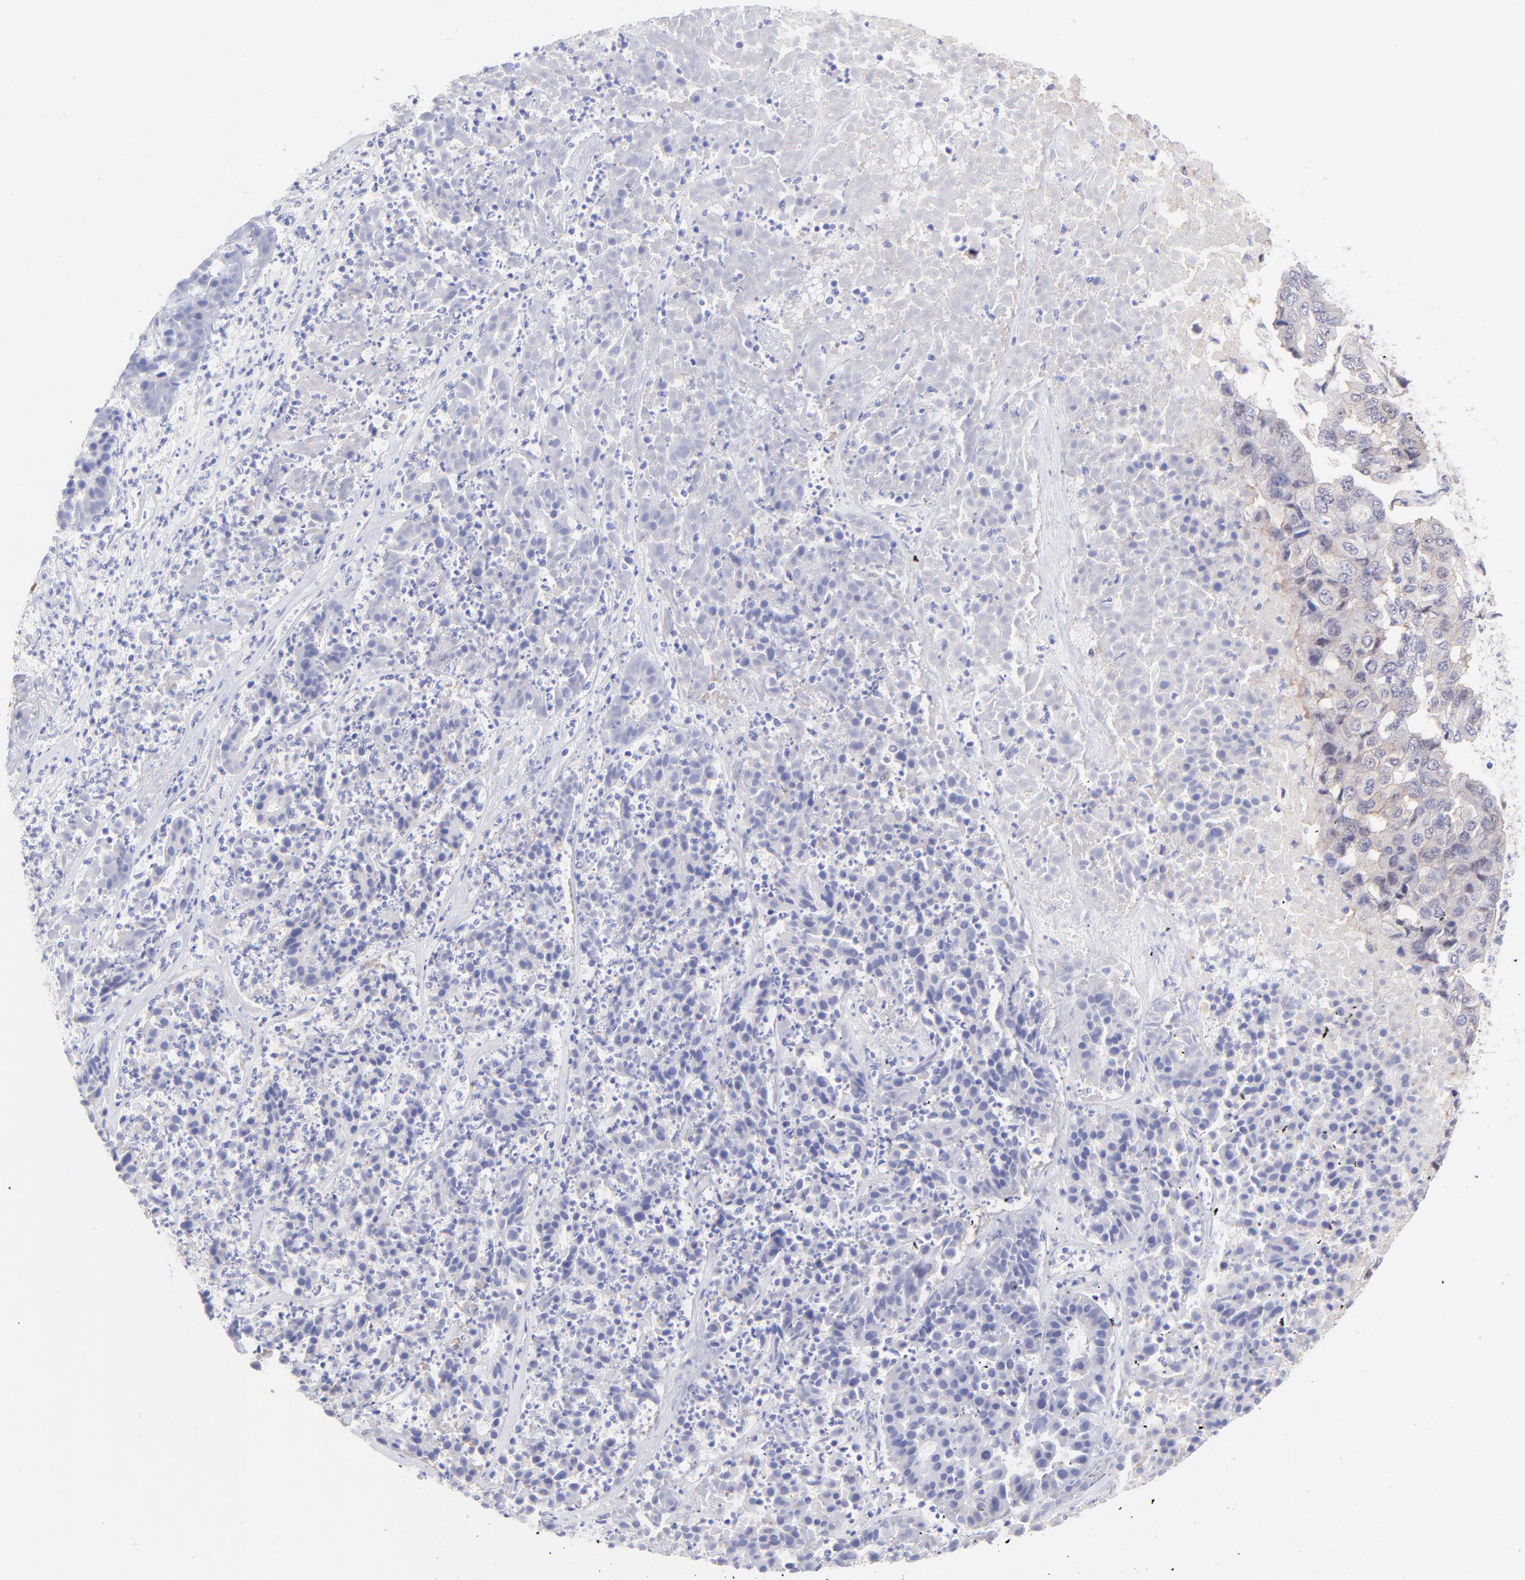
{"staining": {"intensity": "negative", "quantity": "none", "location": "none"}, "tissue": "pancreatic cancer", "cell_type": "Tumor cells", "image_type": "cancer", "snomed": [{"axis": "morphology", "description": "Adenocarcinoma, NOS"}, {"axis": "topography", "description": "Pancreas"}], "caption": "DAB (3,3'-diaminobenzidine) immunohistochemical staining of human pancreatic cancer (adenocarcinoma) displays no significant expression in tumor cells.", "gene": "PBDC1", "patient": {"sex": "male", "age": 50}}